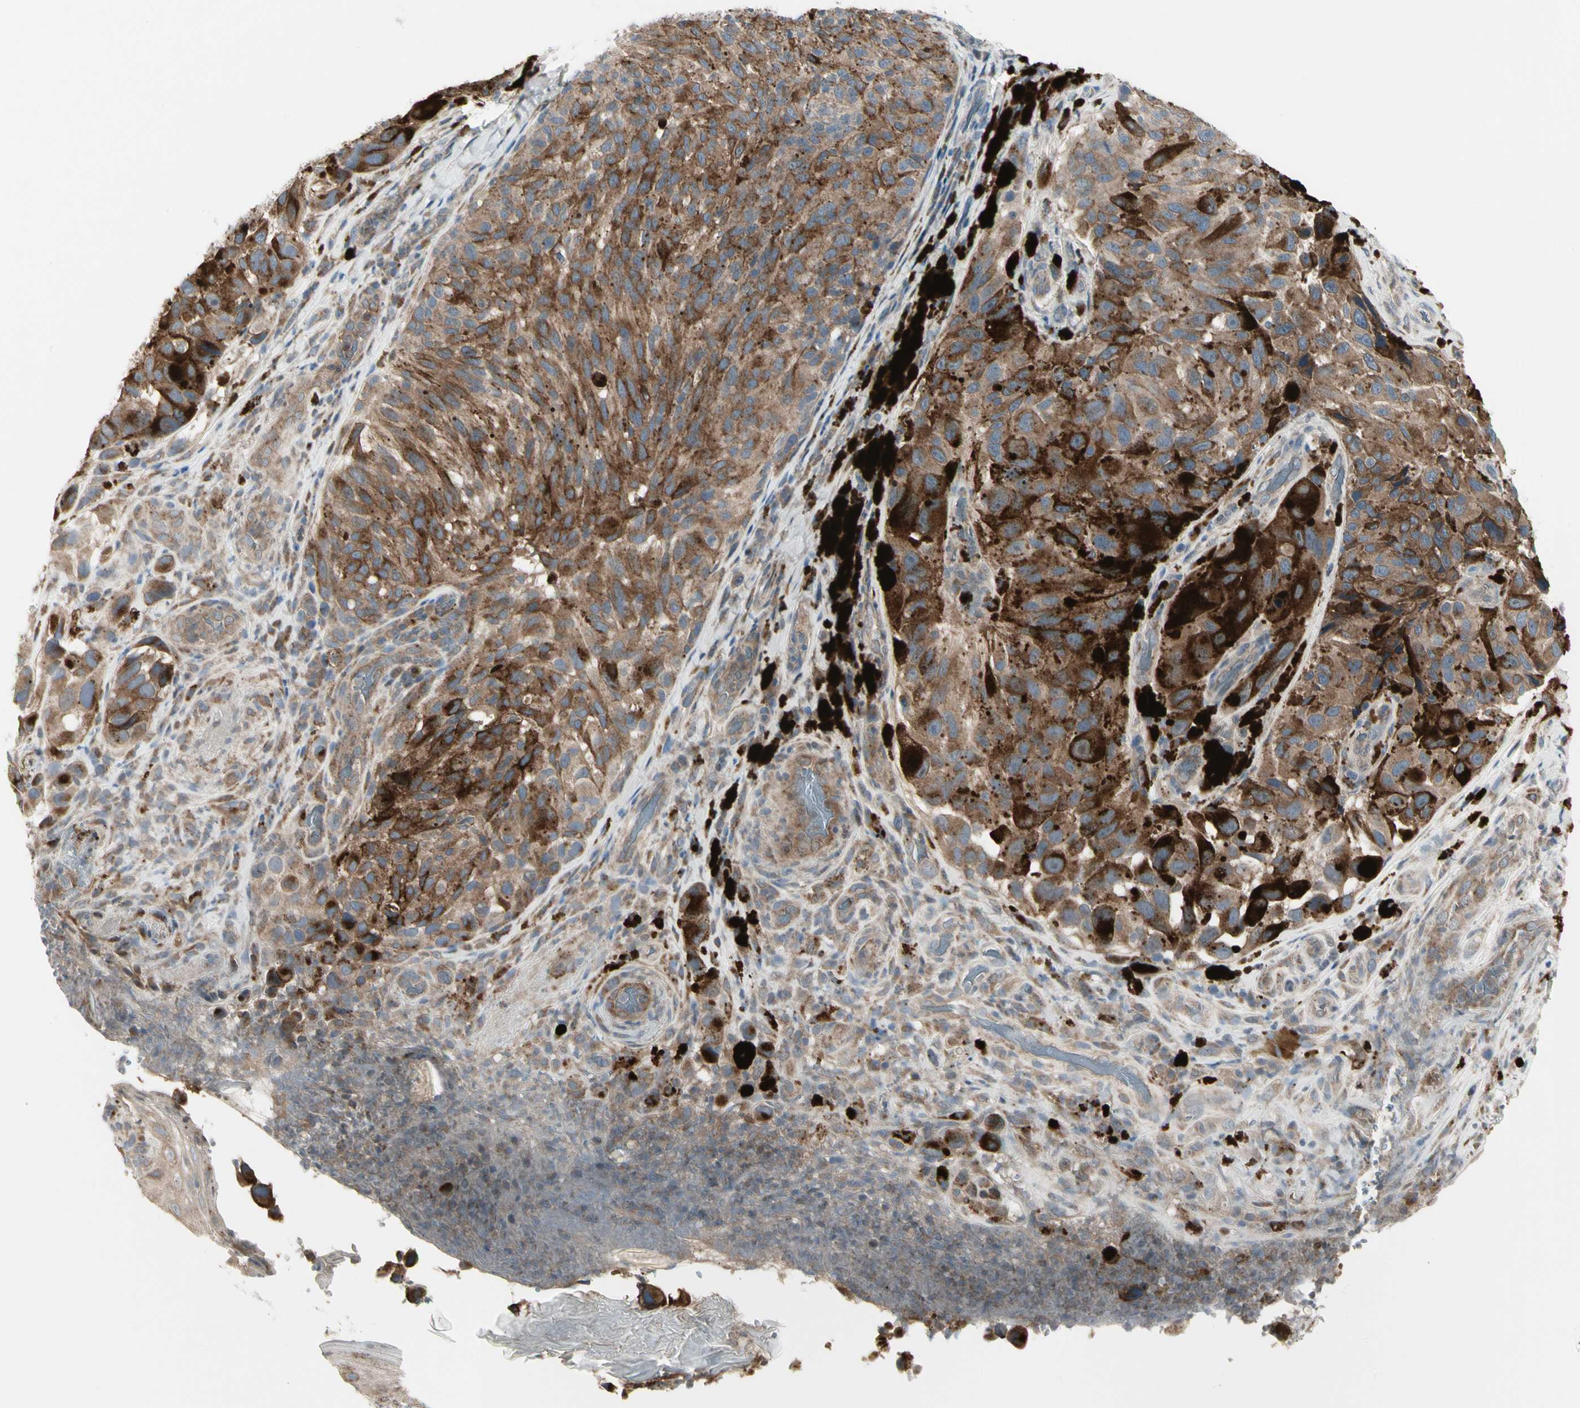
{"staining": {"intensity": "strong", "quantity": ">75%", "location": "cytoplasmic/membranous"}, "tissue": "melanoma", "cell_type": "Tumor cells", "image_type": "cancer", "snomed": [{"axis": "morphology", "description": "Malignant melanoma, NOS"}, {"axis": "topography", "description": "Skin"}], "caption": "Brown immunohistochemical staining in melanoma reveals strong cytoplasmic/membranous expression in about >75% of tumor cells. (DAB IHC with brightfield microscopy, high magnification).", "gene": "GRN", "patient": {"sex": "female", "age": 73}}